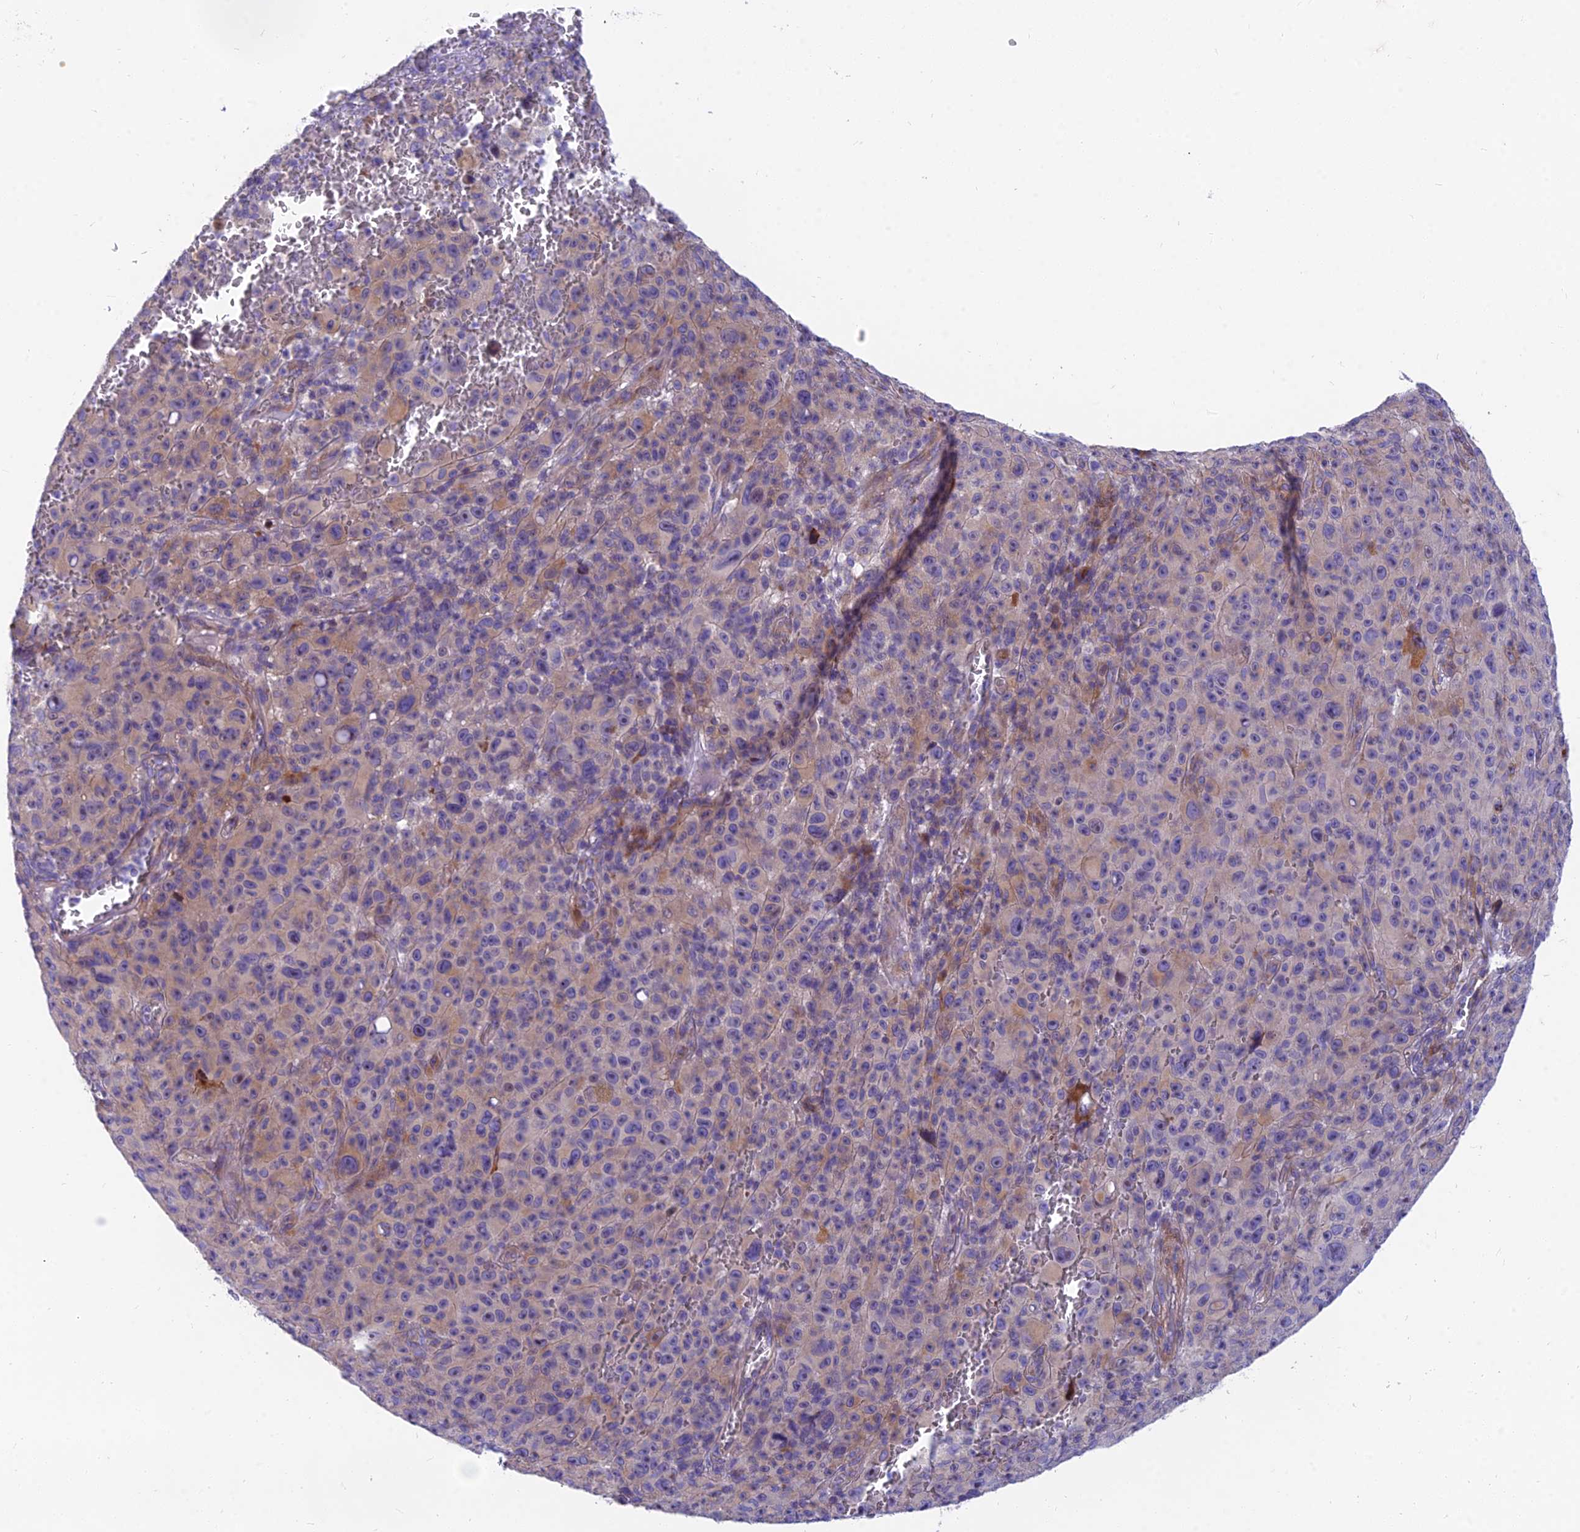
{"staining": {"intensity": "weak", "quantity": "25%-75%", "location": "cytoplasmic/membranous"}, "tissue": "melanoma", "cell_type": "Tumor cells", "image_type": "cancer", "snomed": [{"axis": "morphology", "description": "Malignant melanoma, NOS"}, {"axis": "topography", "description": "Skin"}], "caption": "Immunohistochemical staining of human malignant melanoma exhibits weak cytoplasmic/membranous protein positivity in about 25%-75% of tumor cells. (IHC, brightfield microscopy, high magnification).", "gene": "MVB12A", "patient": {"sex": "female", "age": 82}}